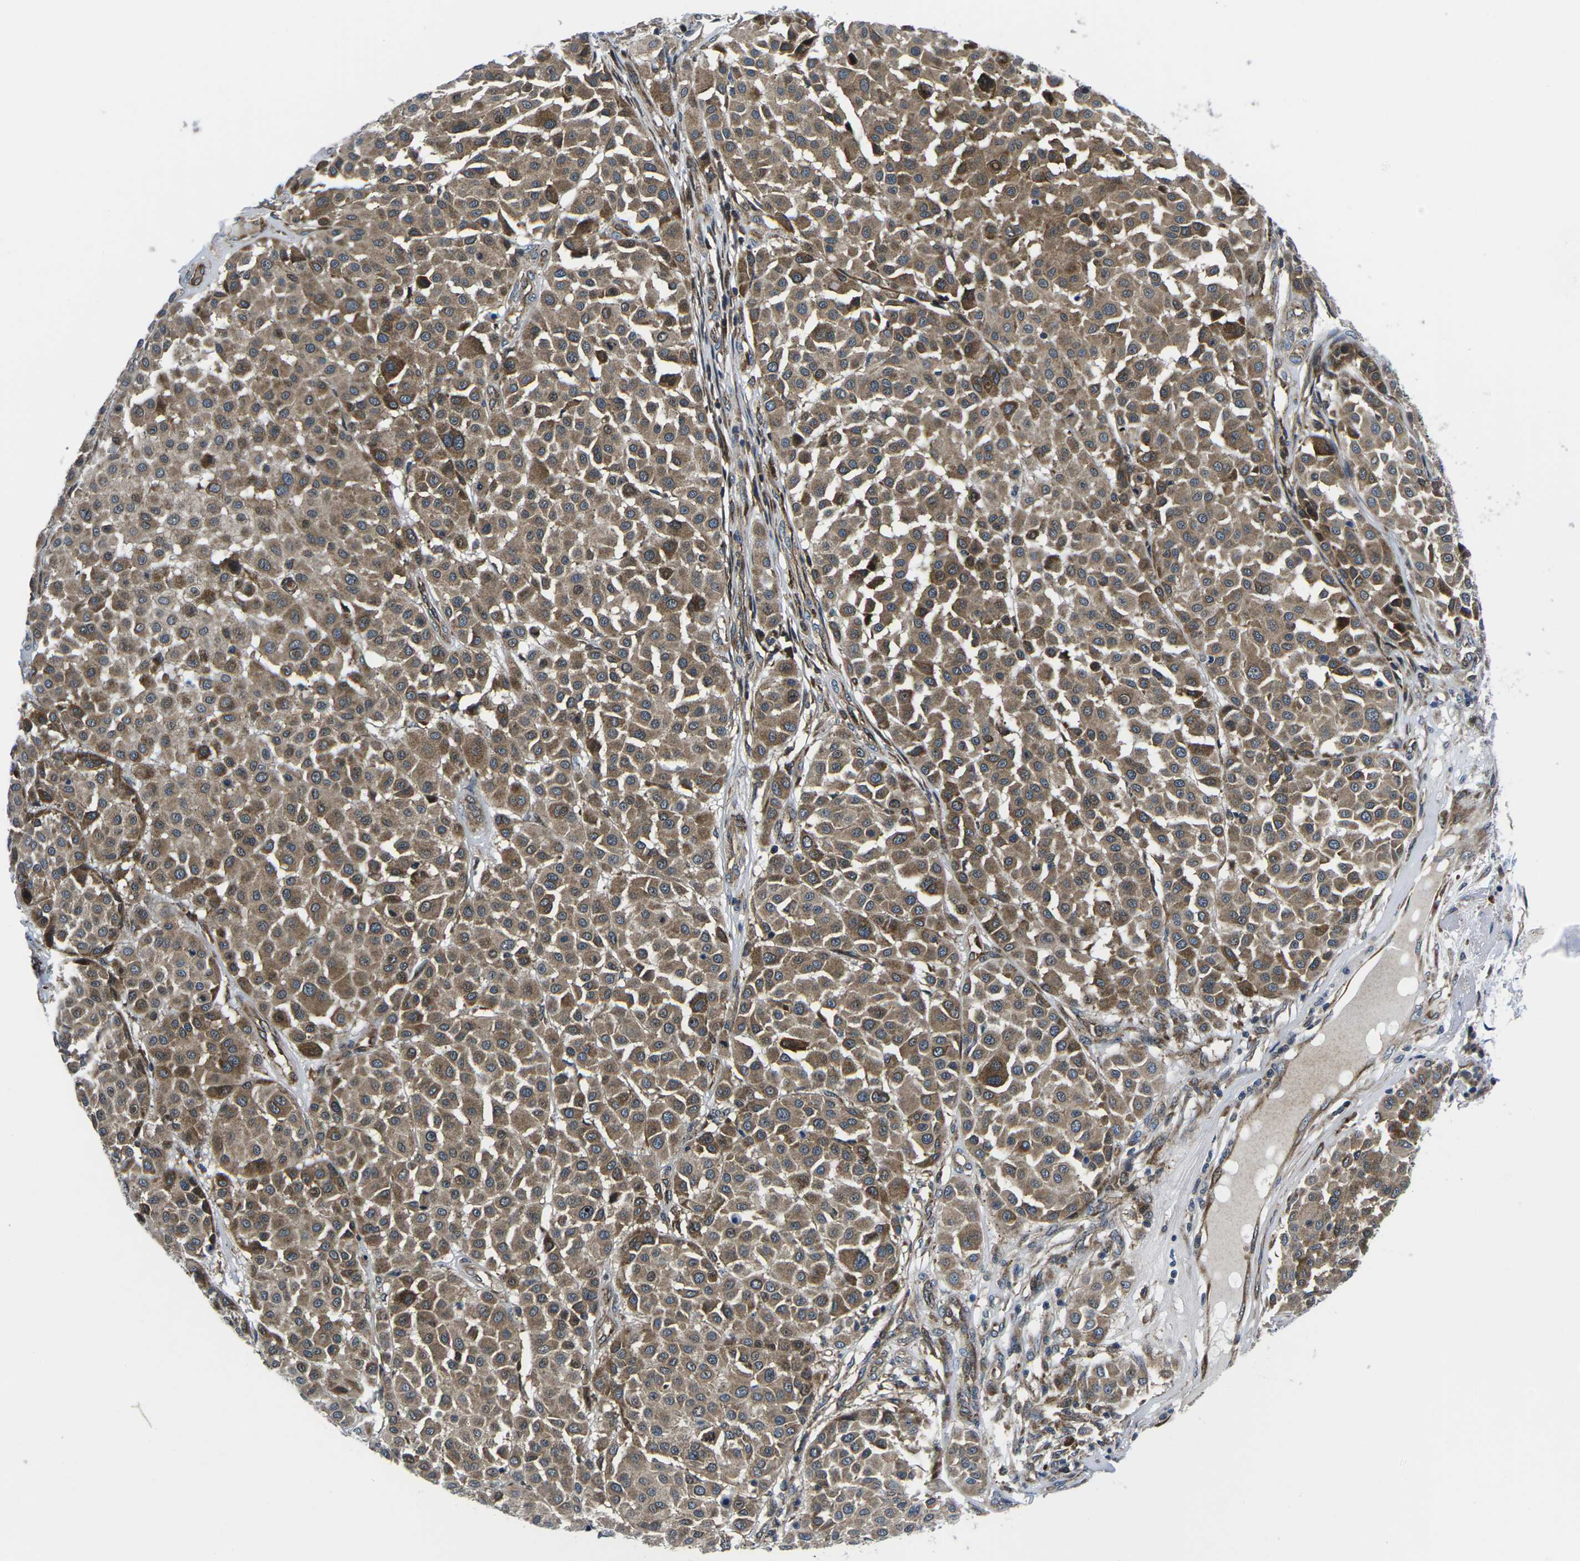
{"staining": {"intensity": "moderate", "quantity": ">75%", "location": "cytoplasmic/membranous"}, "tissue": "melanoma", "cell_type": "Tumor cells", "image_type": "cancer", "snomed": [{"axis": "morphology", "description": "Malignant melanoma, Metastatic site"}, {"axis": "topography", "description": "Soft tissue"}], "caption": "Moderate cytoplasmic/membranous positivity is present in about >75% of tumor cells in melanoma. (IHC, brightfield microscopy, high magnification).", "gene": "EIF4E", "patient": {"sex": "male", "age": 41}}